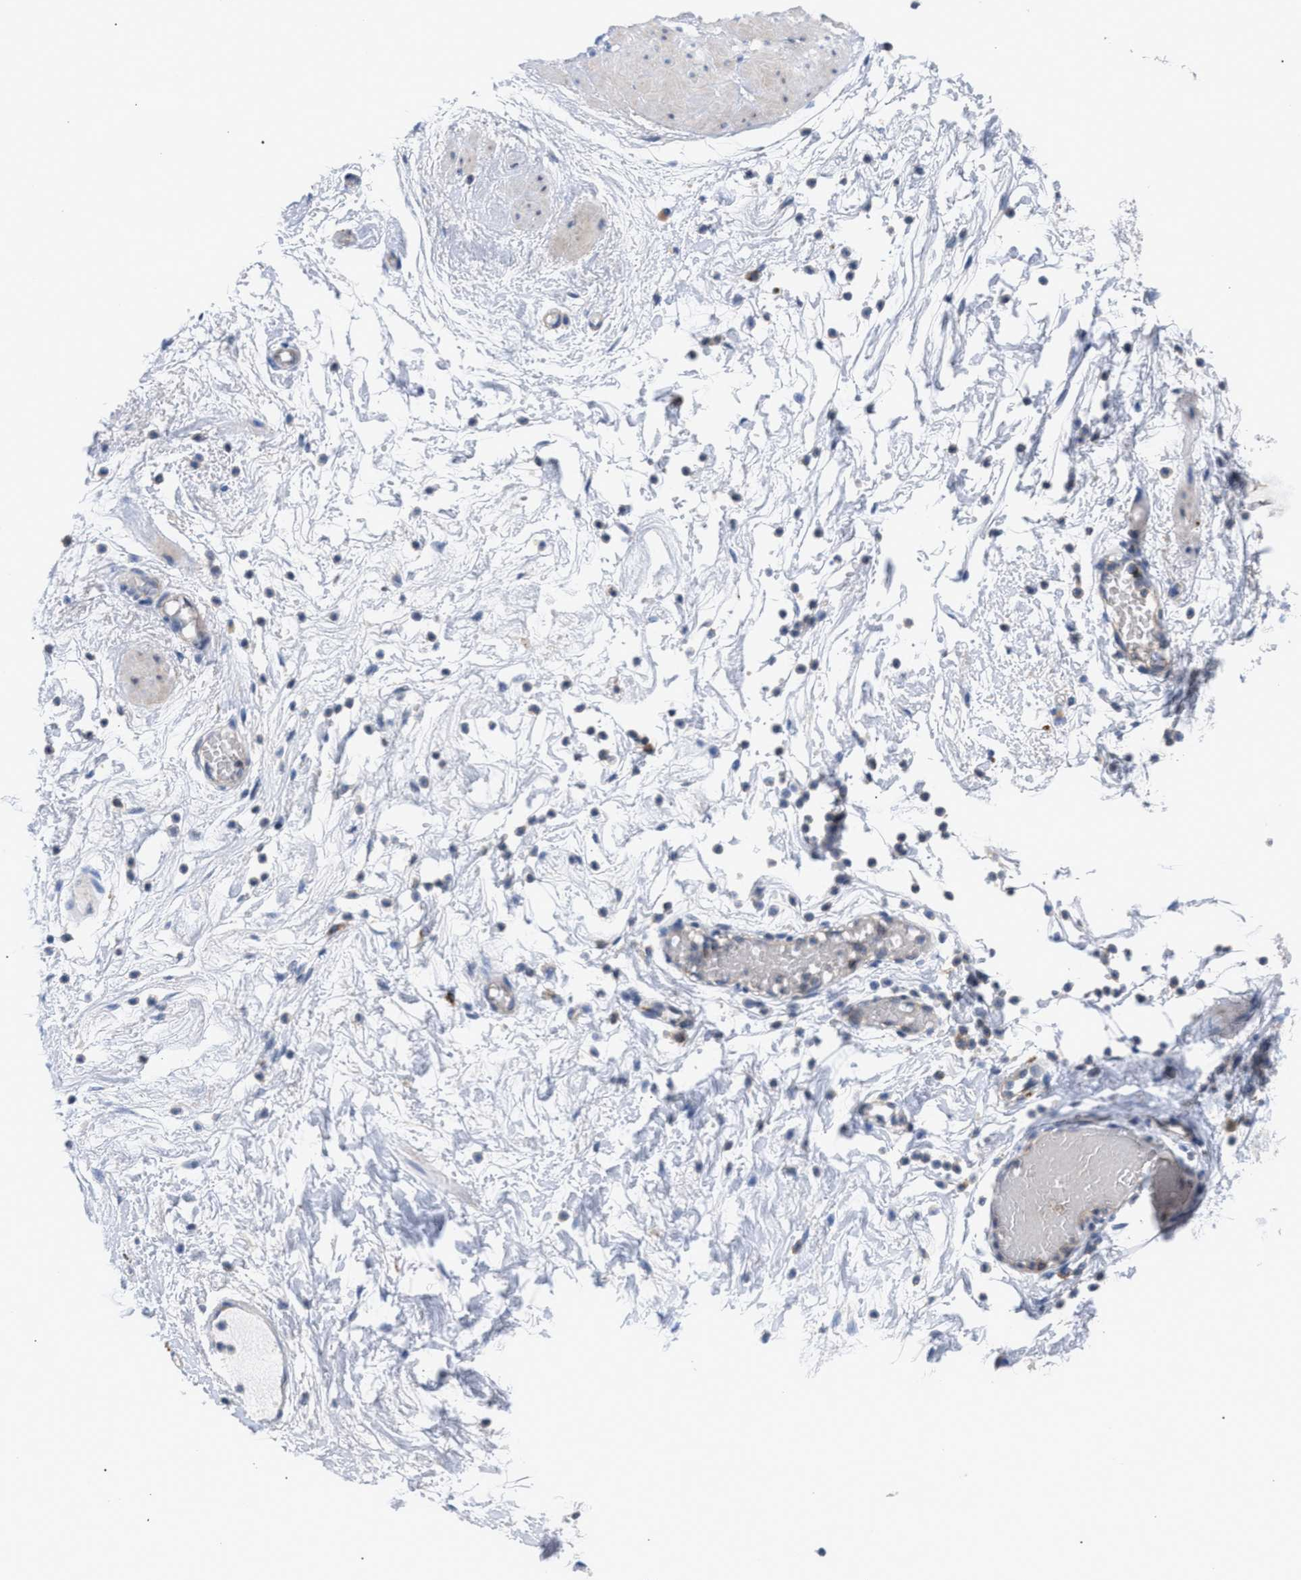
{"staining": {"intensity": "moderate", "quantity": "<25%", "location": "cytoplasmic/membranous"}, "tissue": "adipose tissue", "cell_type": "Adipocytes", "image_type": "normal", "snomed": [{"axis": "morphology", "description": "Normal tissue, NOS"}, {"axis": "topography", "description": "Soft tissue"}, {"axis": "topography", "description": "Vascular tissue"}], "caption": "Approximately <25% of adipocytes in normal adipose tissue display moderate cytoplasmic/membranous protein positivity as visualized by brown immunohistochemical staining.", "gene": "MBTD1", "patient": {"sex": "female", "age": 35}}